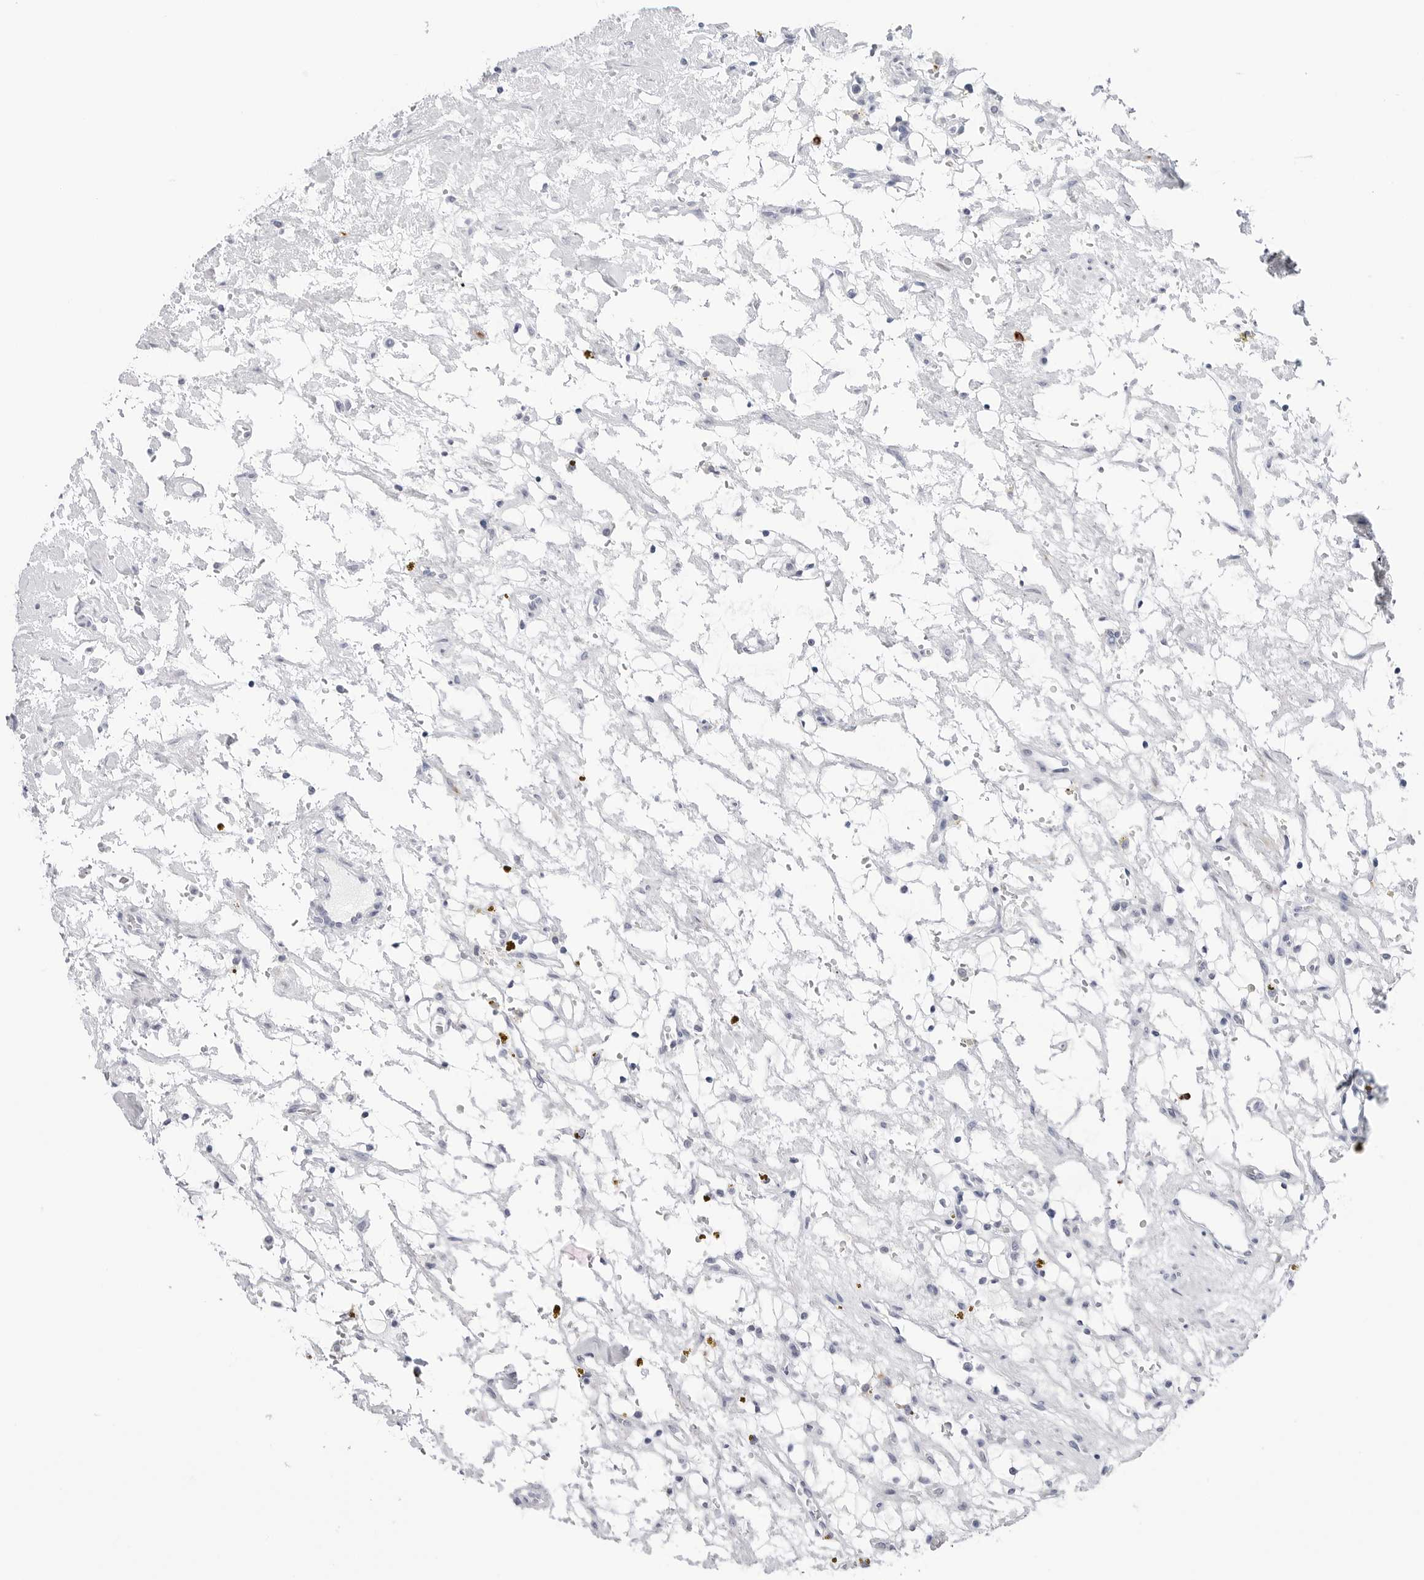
{"staining": {"intensity": "negative", "quantity": "none", "location": "none"}, "tissue": "renal cancer", "cell_type": "Tumor cells", "image_type": "cancer", "snomed": [{"axis": "morphology", "description": "Adenocarcinoma, NOS"}, {"axis": "topography", "description": "Kidney"}], "caption": "DAB immunohistochemical staining of adenocarcinoma (renal) displays no significant positivity in tumor cells.", "gene": "HSPB7", "patient": {"sex": "female", "age": 69}}